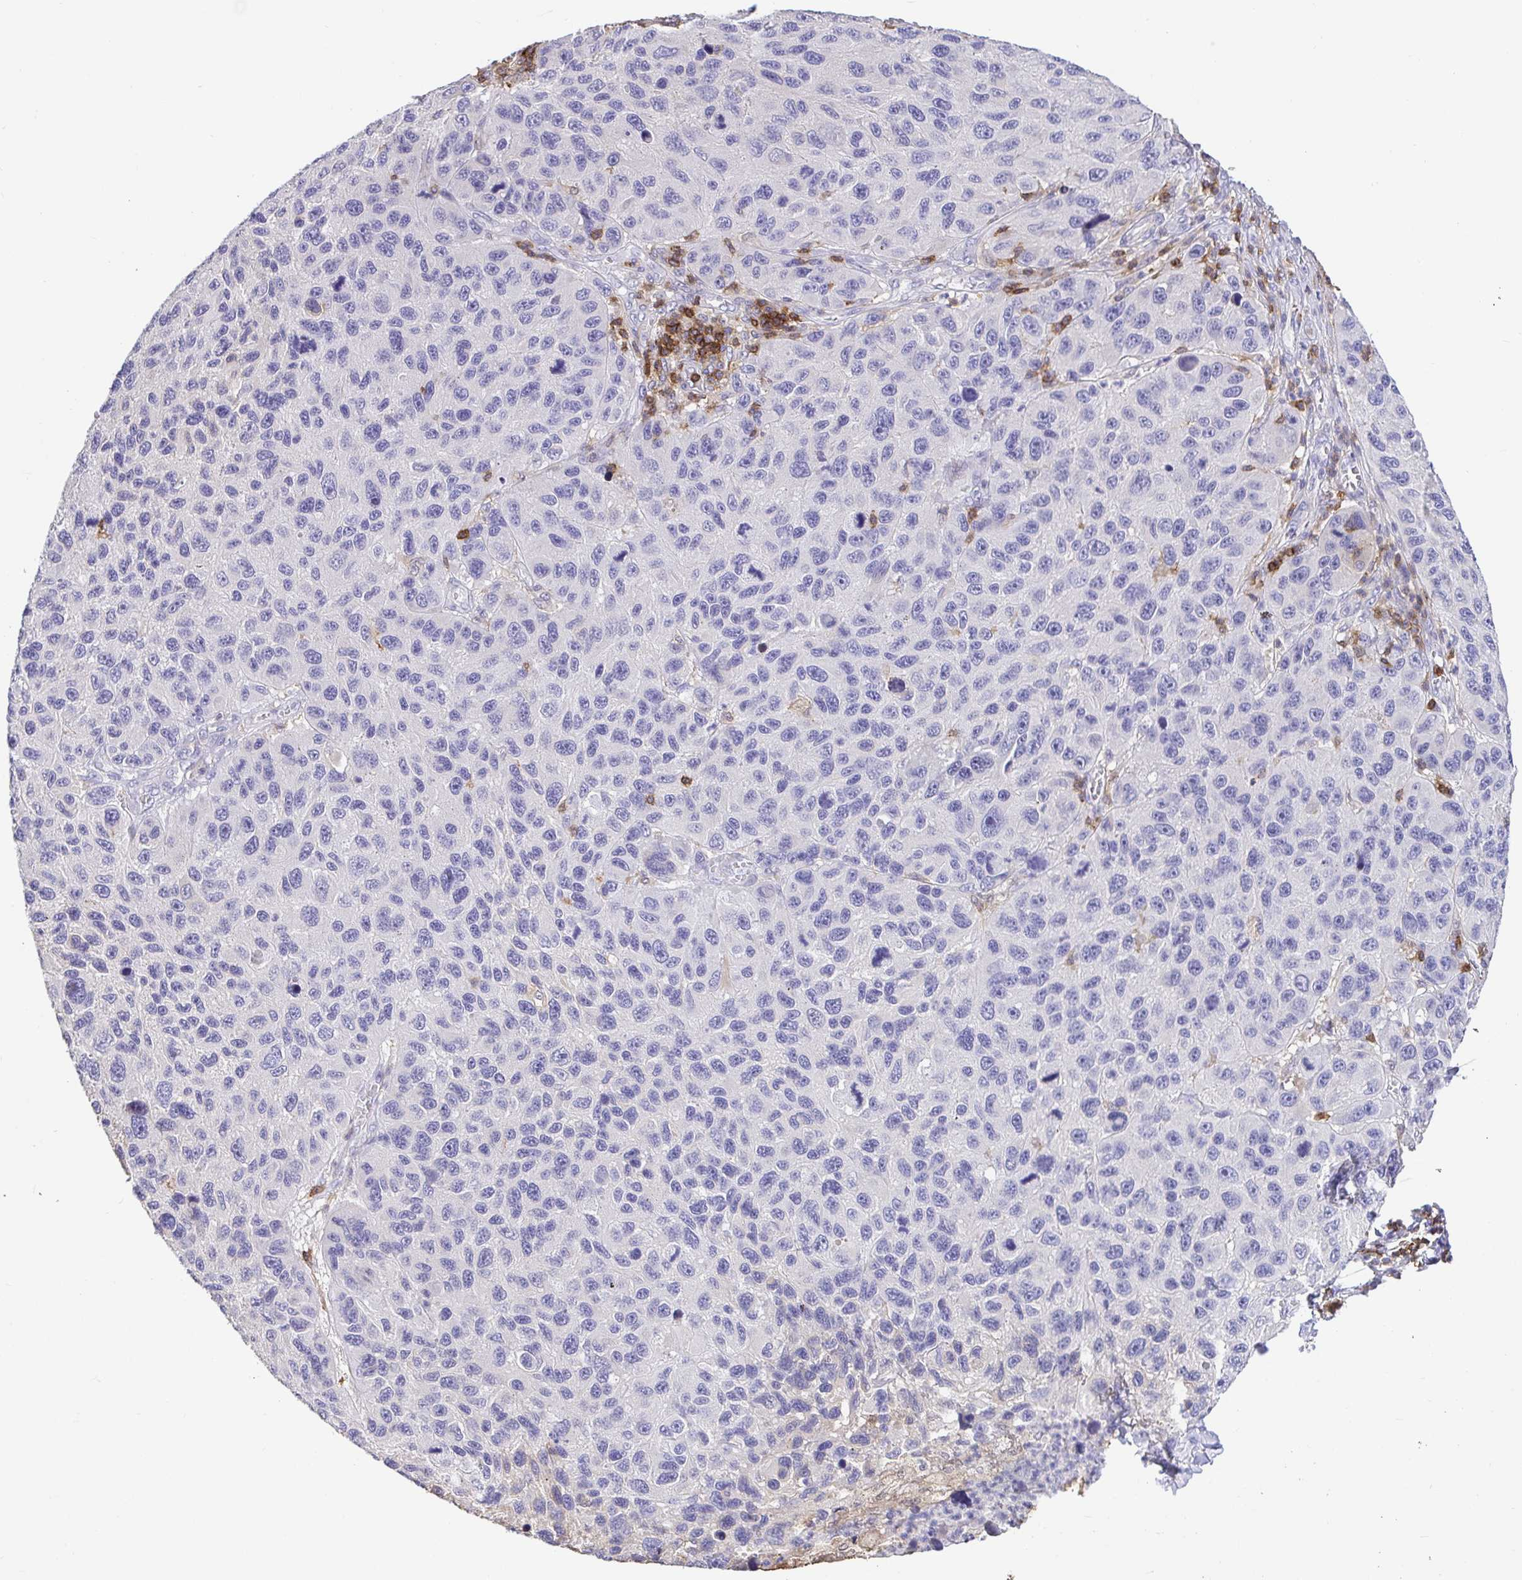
{"staining": {"intensity": "negative", "quantity": "none", "location": "none"}, "tissue": "melanoma", "cell_type": "Tumor cells", "image_type": "cancer", "snomed": [{"axis": "morphology", "description": "Malignant melanoma, NOS"}, {"axis": "topography", "description": "Skin"}], "caption": "IHC of malignant melanoma demonstrates no expression in tumor cells.", "gene": "SKAP1", "patient": {"sex": "male", "age": 53}}